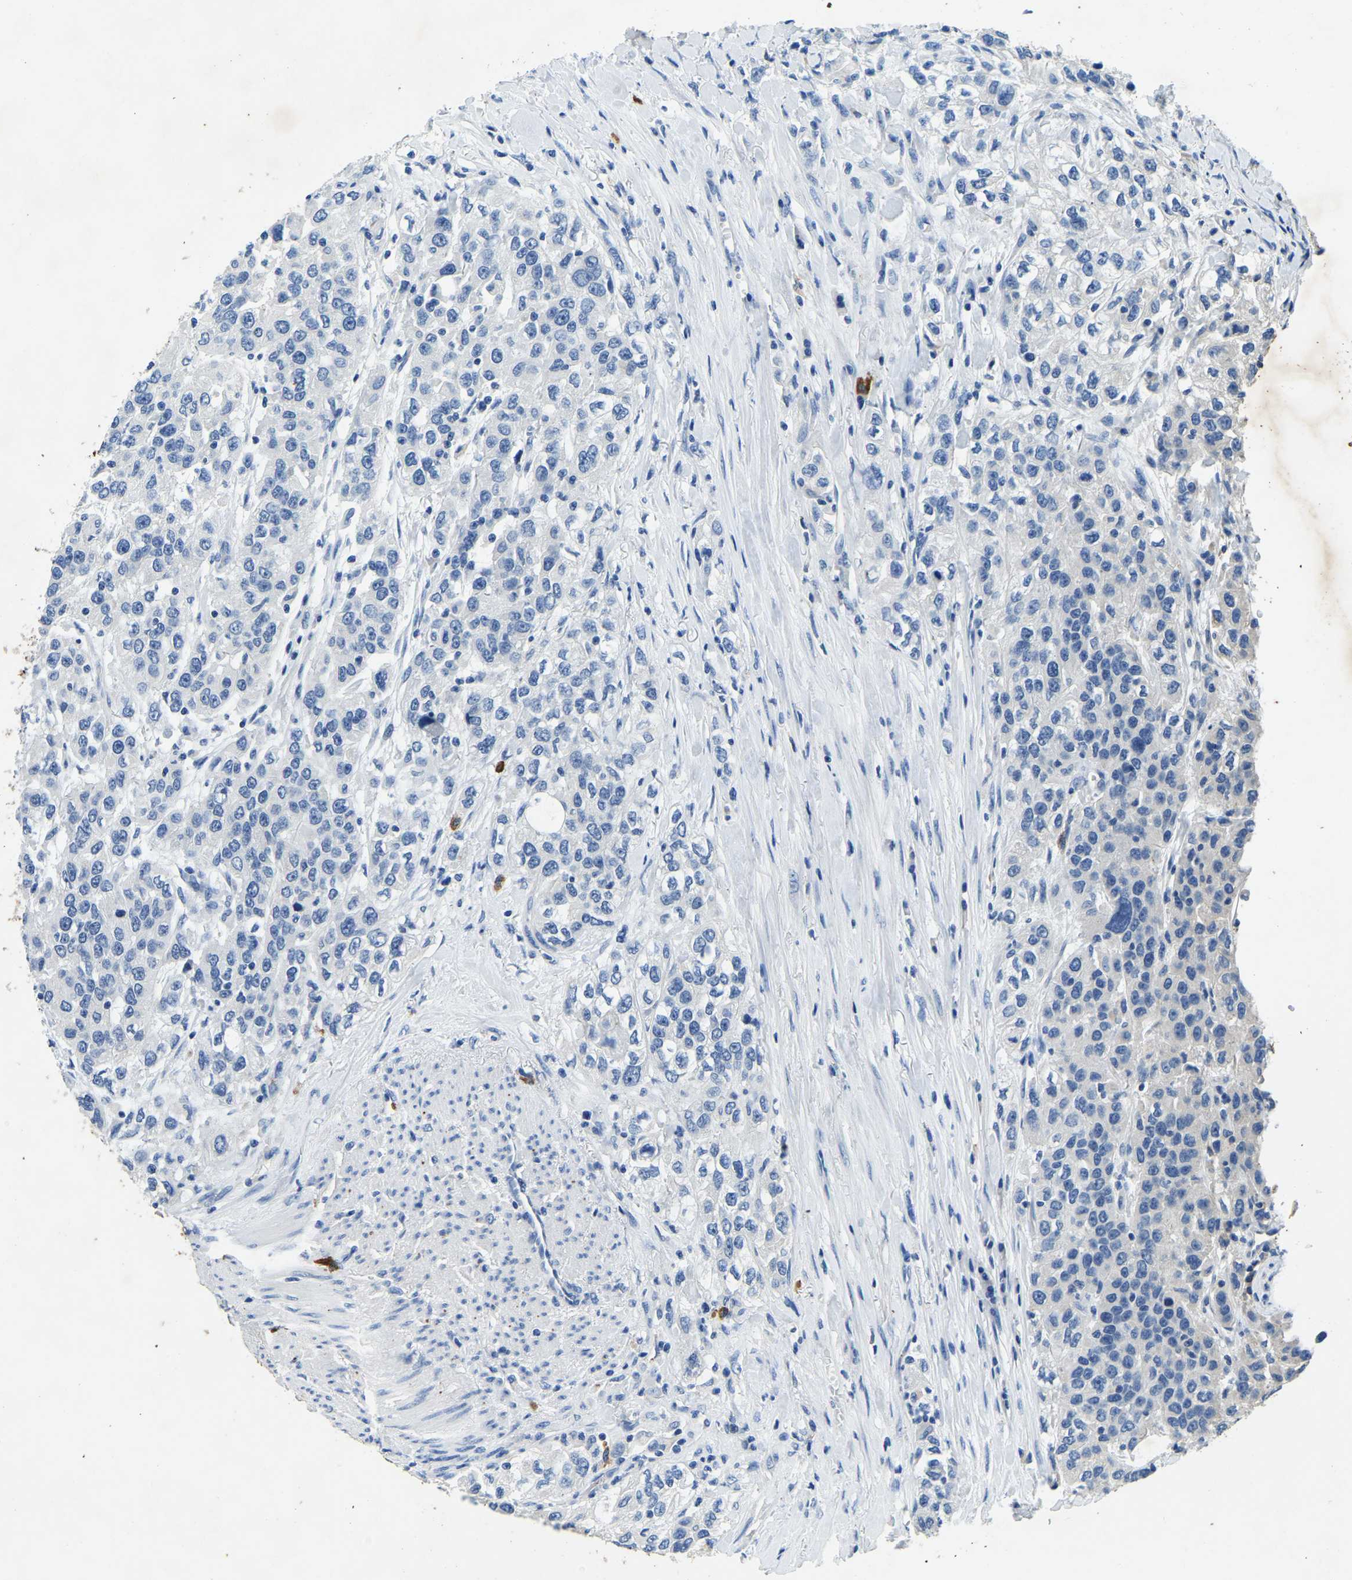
{"staining": {"intensity": "negative", "quantity": "none", "location": "none"}, "tissue": "urothelial cancer", "cell_type": "Tumor cells", "image_type": "cancer", "snomed": [{"axis": "morphology", "description": "Urothelial carcinoma, High grade"}, {"axis": "topography", "description": "Urinary bladder"}], "caption": "DAB (3,3'-diaminobenzidine) immunohistochemical staining of urothelial cancer demonstrates no significant expression in tumor cells.", "gene": "UBN2", "patient": {"sex": "female", "age": 80}}